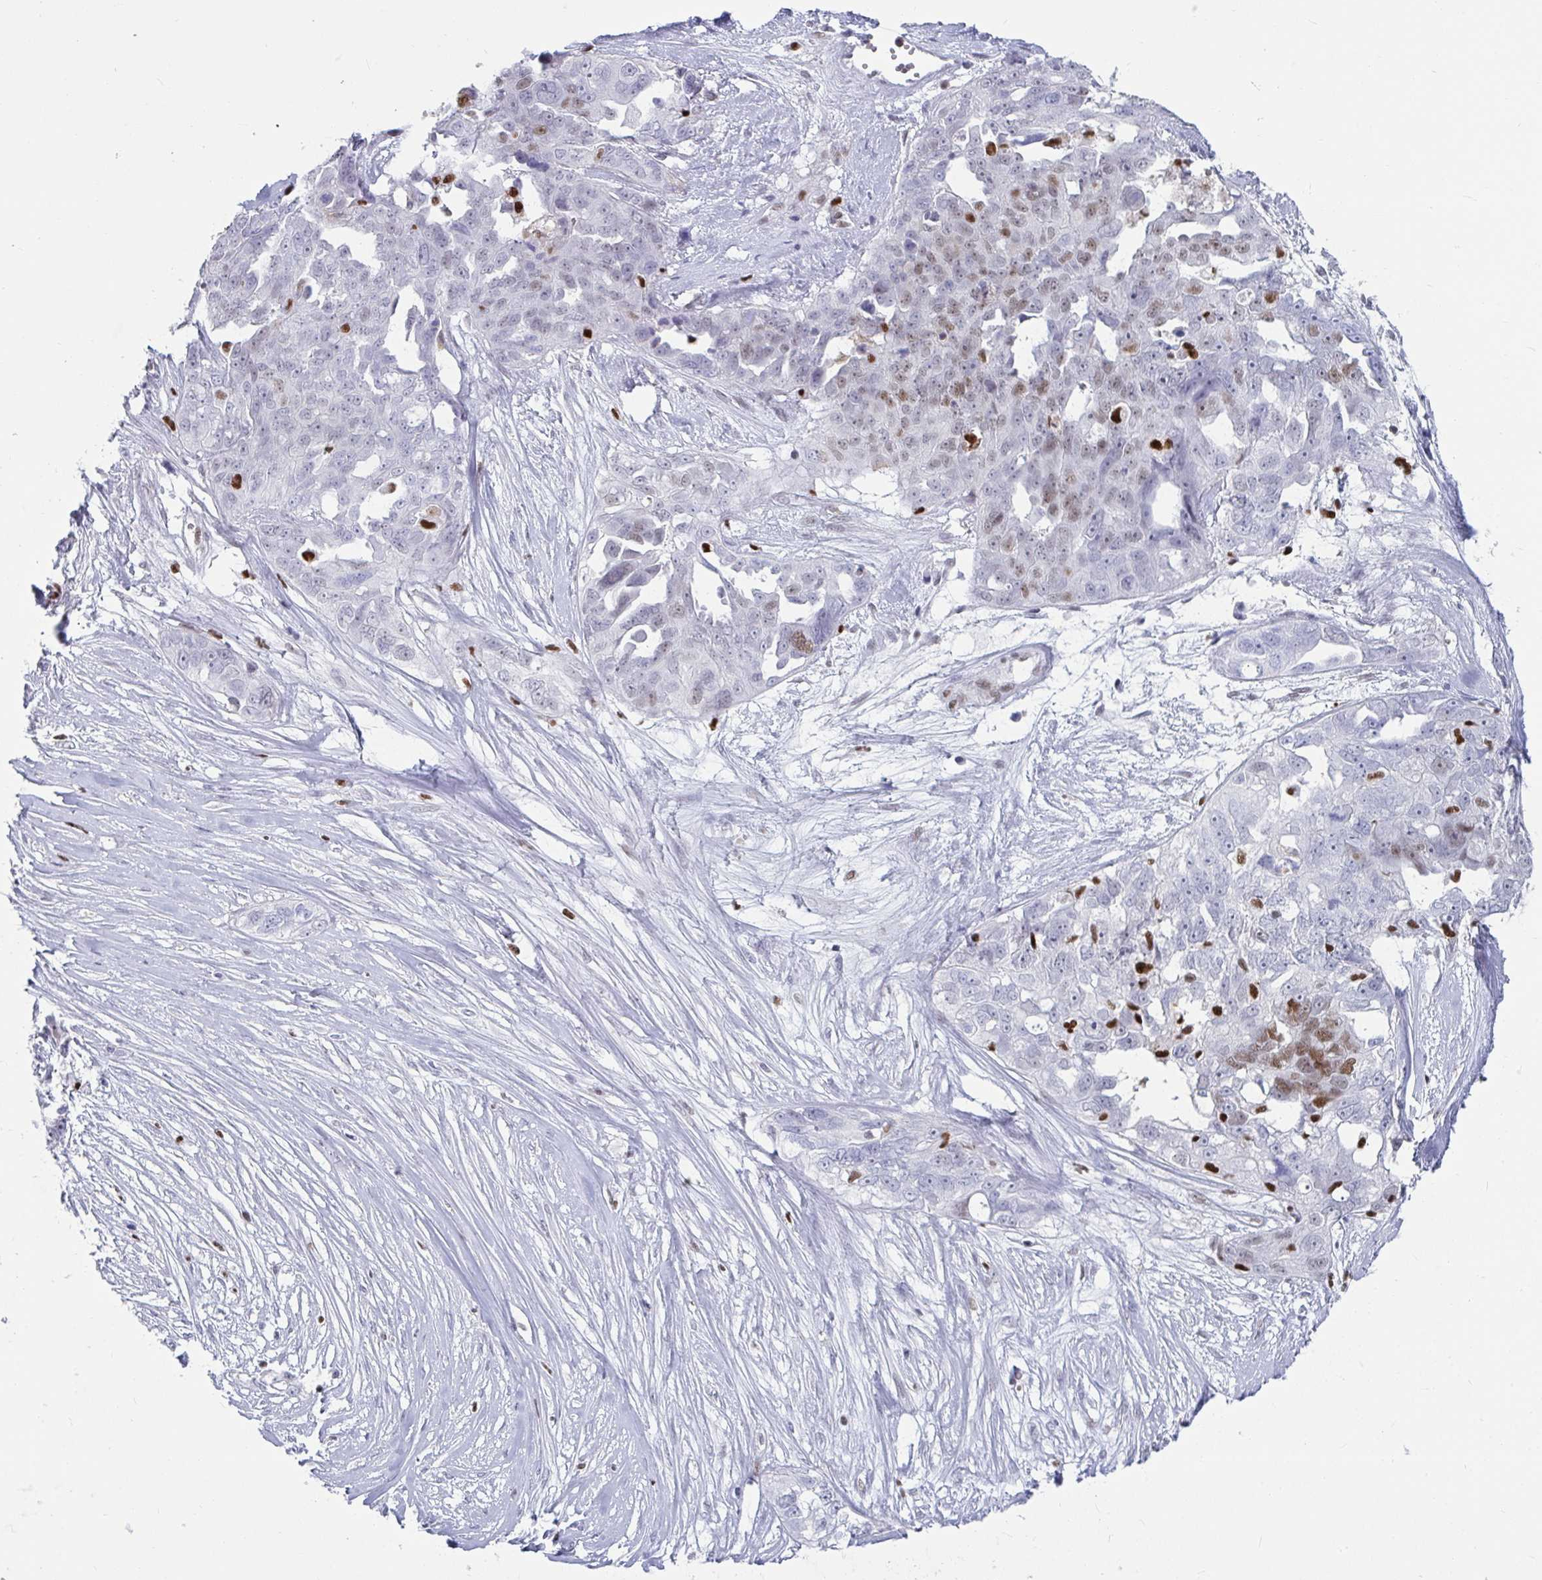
{"staining": {"intensity": "weak", "quantity": "25%-75%", "location": "nuclear"}, "tissue": "ovarian cancer", "cell_type": "Tumor cells", "image_type": "cancer", "snomed": [{"axis": "morphology", "description": "Carcinoma, endometroid"}, {"axis": "topography", "description": "Ovary"}], "caption": "Weak nuclear expression for a protein is present in about 25%-75% of tumor cells of ovarian endometroid carcinoma using immunohistochemistry (IHC).", "gene": "ZNF586", "patient": {"sex": "female", "age": 70}}